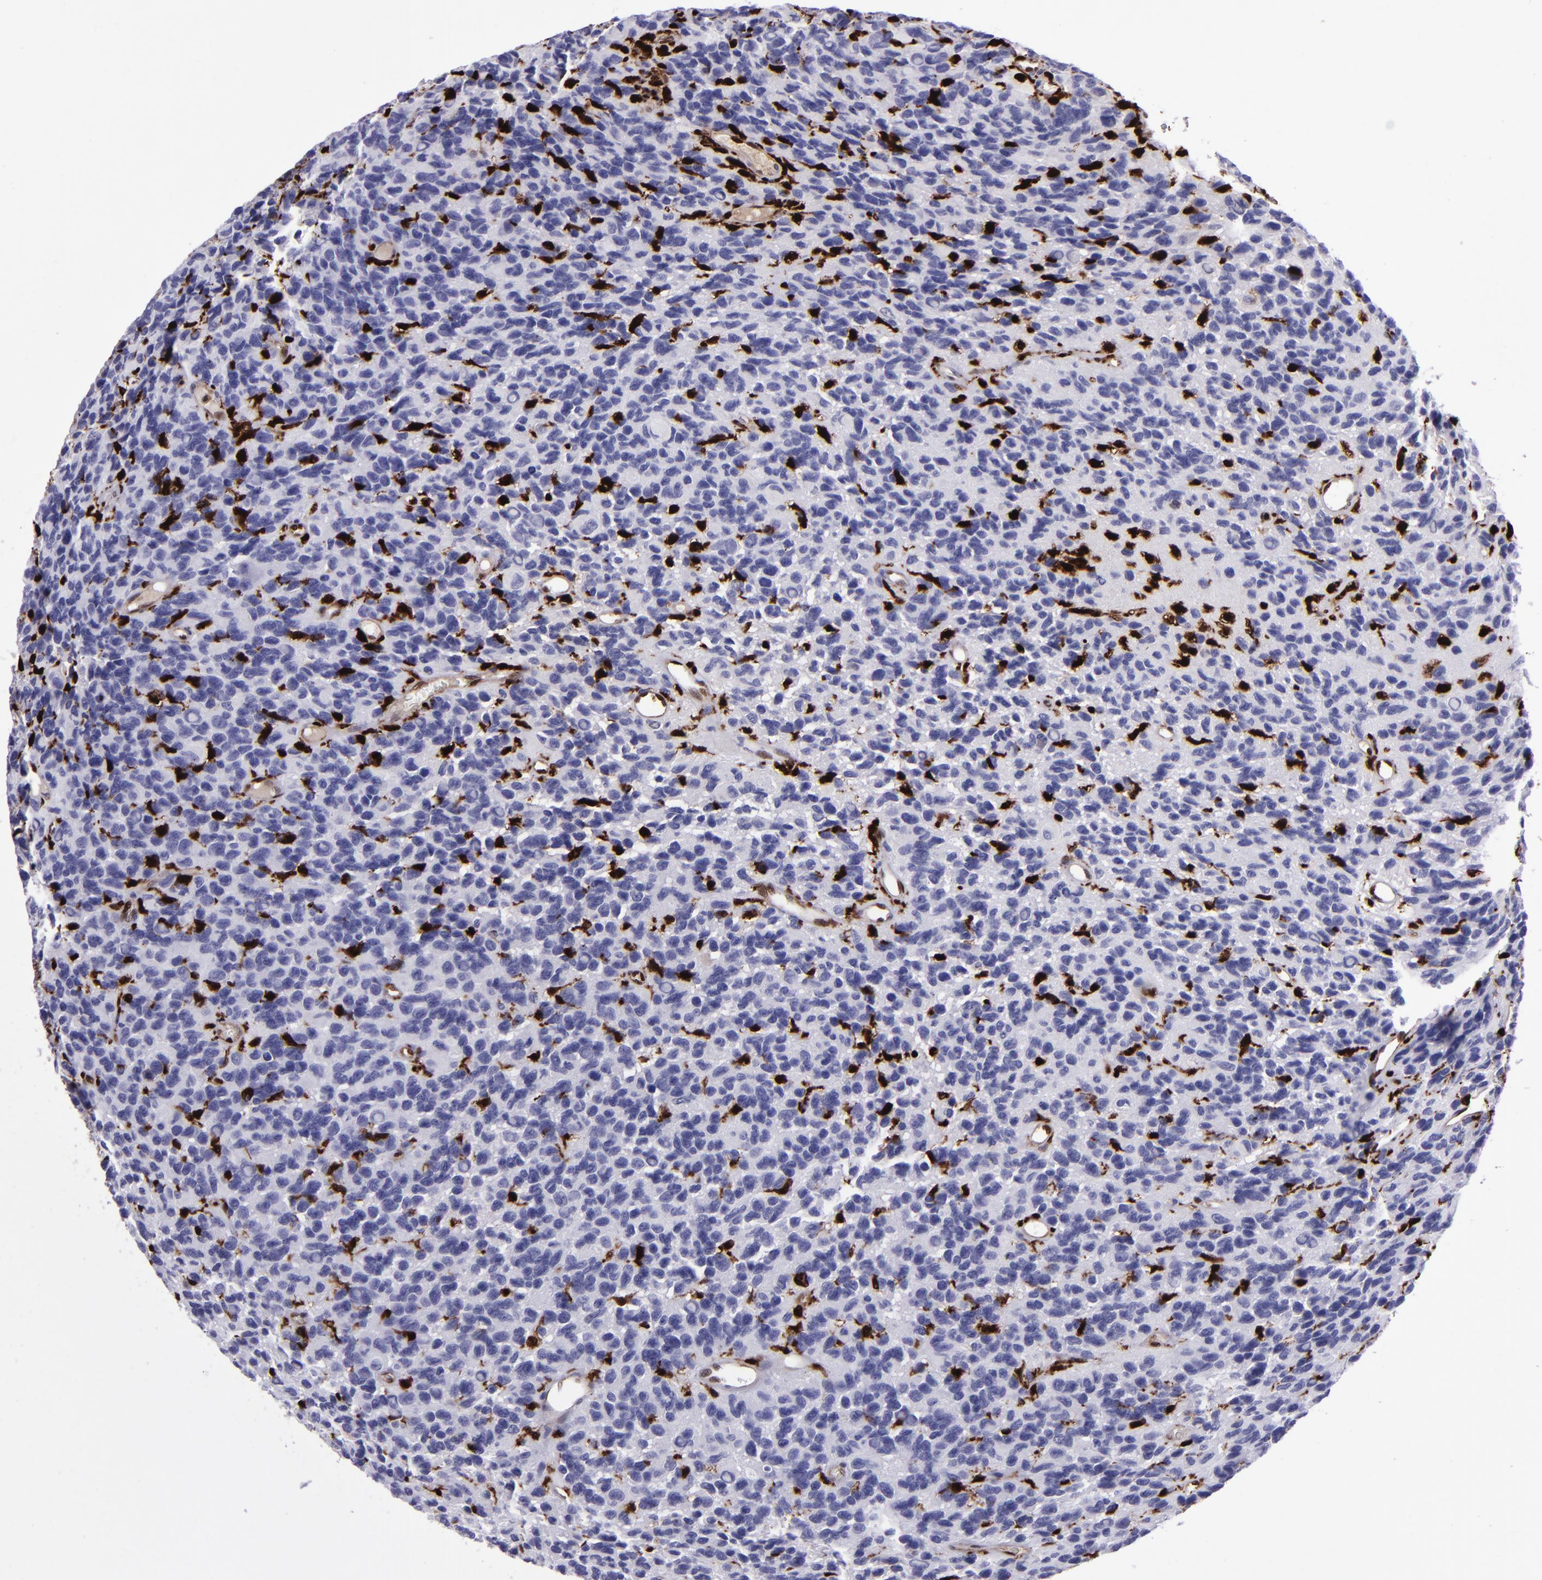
{"staining": {"intensity": "strong", "quantity": "<25%", "location": "nuclear"}, "tissue": "glioma", "cell_type": "Tumor cells", "image_type": "cancer", "snomed": [{"axis": "morphology", "description": "Glioma, malignant, High grade"}, {"axis": "topography", "description": "Brain"}], "caption": "IHC micrograph of malignant high-grade glioma stained for a protein (brown), which demonstrates medium levels of strong nuclear staining in approximately <25% of tumor cells.", "gene": "TYMP", "patient": {"sex": "male", "age": 77}}